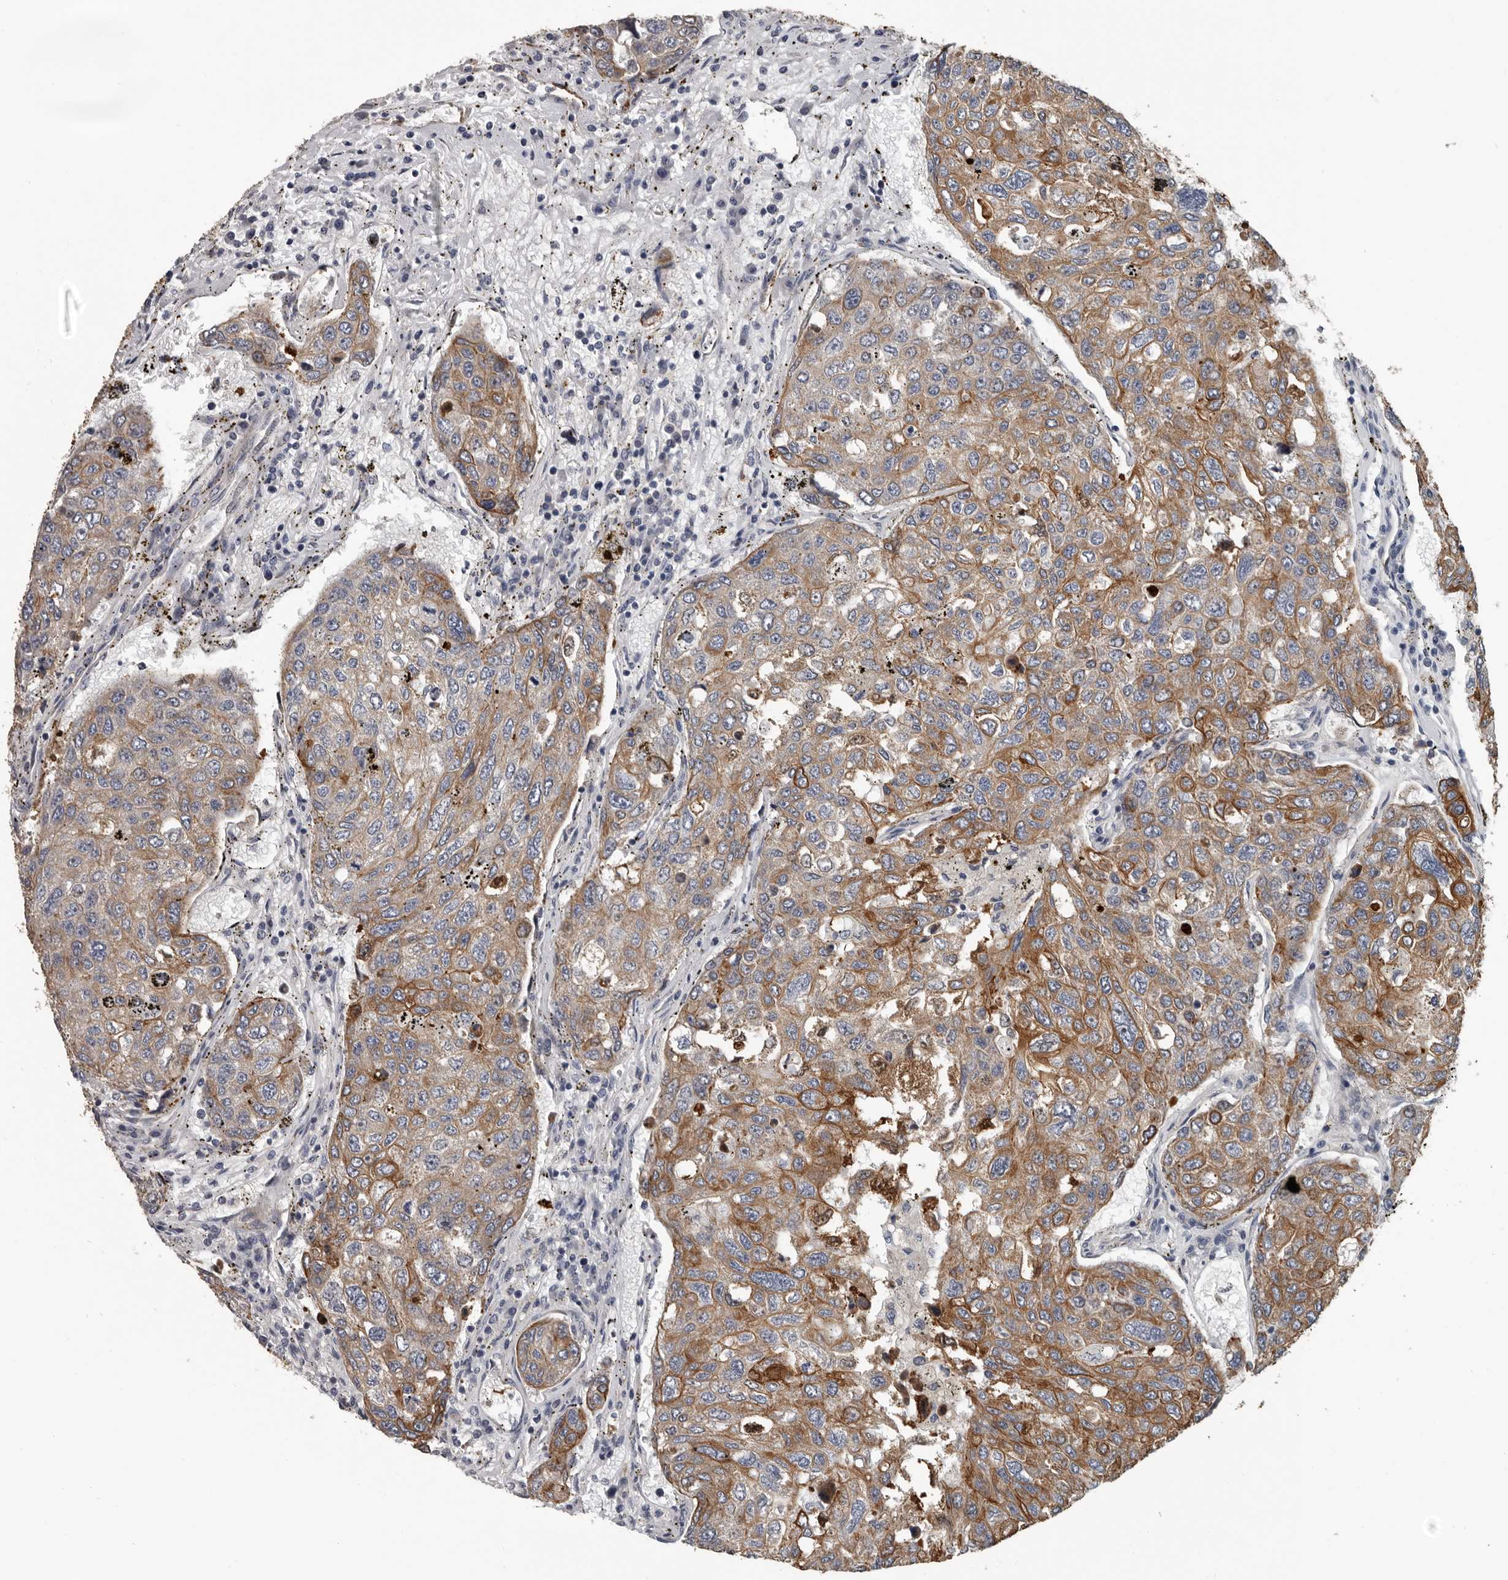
{"staining": {"intensity": "moderate", "quantity": ">75%", "location": "cytoplasmic/membranous"}, "tissue": "urothelial cancer", "cell_type": "Tumor cells", "image_type": "cancer", "snomed": [{"axis": "morphology", "description": "Urothelial carcinoma, High grade"}, {"axis": "topography", "description": "Lymph node"}, {"axis": "topography", "description": "Urinary bladder"}], "caption": "Human high-grade urothelial carcinoma stained with a brown dye shows moderate cytoplasmic/membranous positive positivity in about >75% of tumor cells.", "gene": "DPY19L4", "patient": {"sex": "male", "age": 51}}